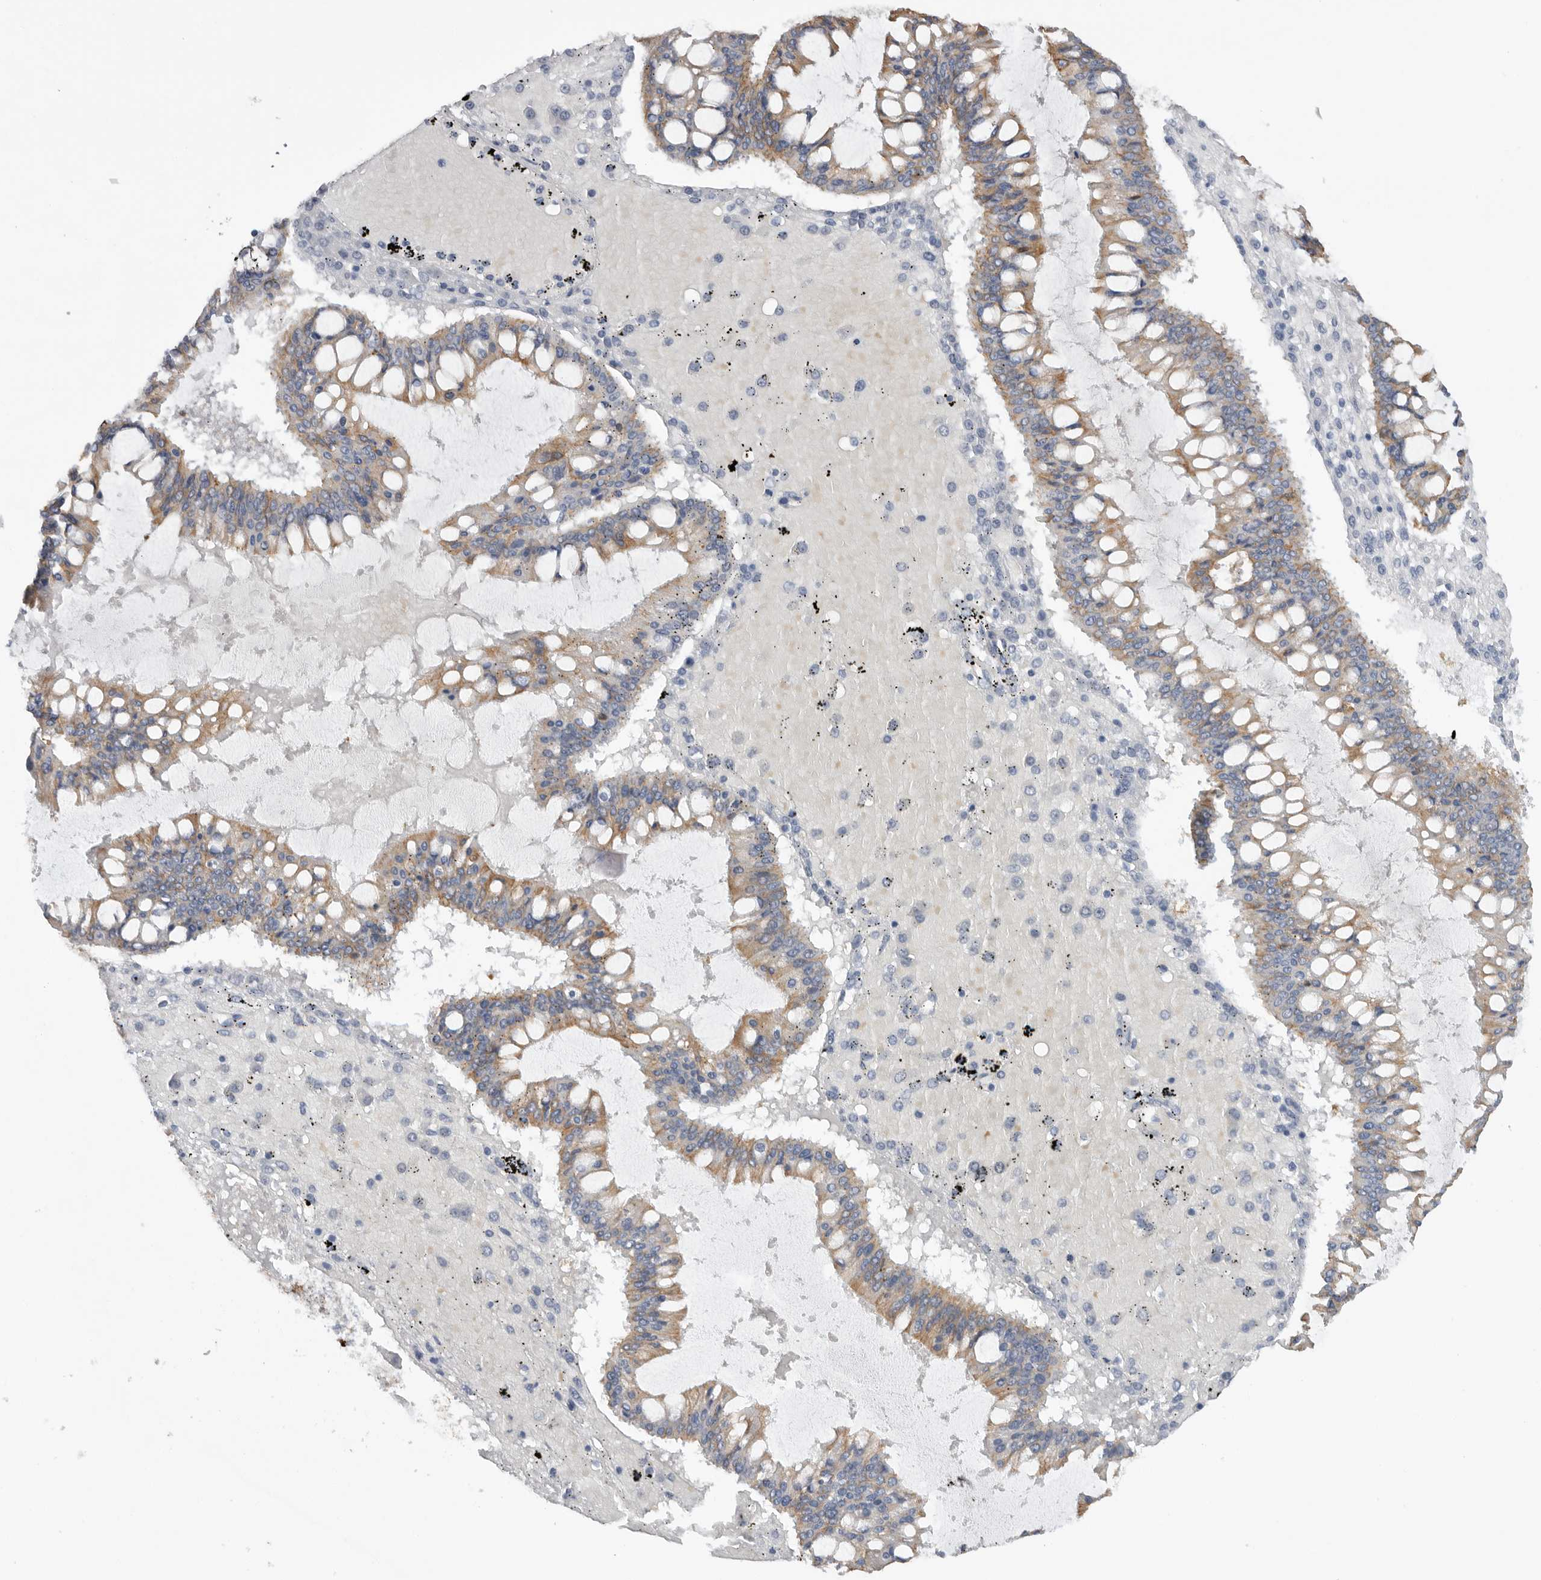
{"staining": {"intensity": "moderate", "quantity": ">75%", "location": "cytoplasmic/membranous"}, "tissue": "ovarian cancer", "cell_type": "Tumor cells", "image_type": "cancer", "snomed": [{"axis": "morphology", "description": "Cystadenocarcinoma, mucinous, NOS"}, {"axis": "topography", "description": "Ovary"}], "caption": "The micrograph displays a brown stain indicating the presence of a protein in the cytoplasmic/membranous of tumor cells in ovarian cancer (mucinous cystadenocarcinoma). The staining is performed using DAB brown chromogen to label protein expression. The nuclei are counter-stained blue using hematoxylin.", "gene": "MTFR1L", "patient": {"sex": "female", "age": 73}}